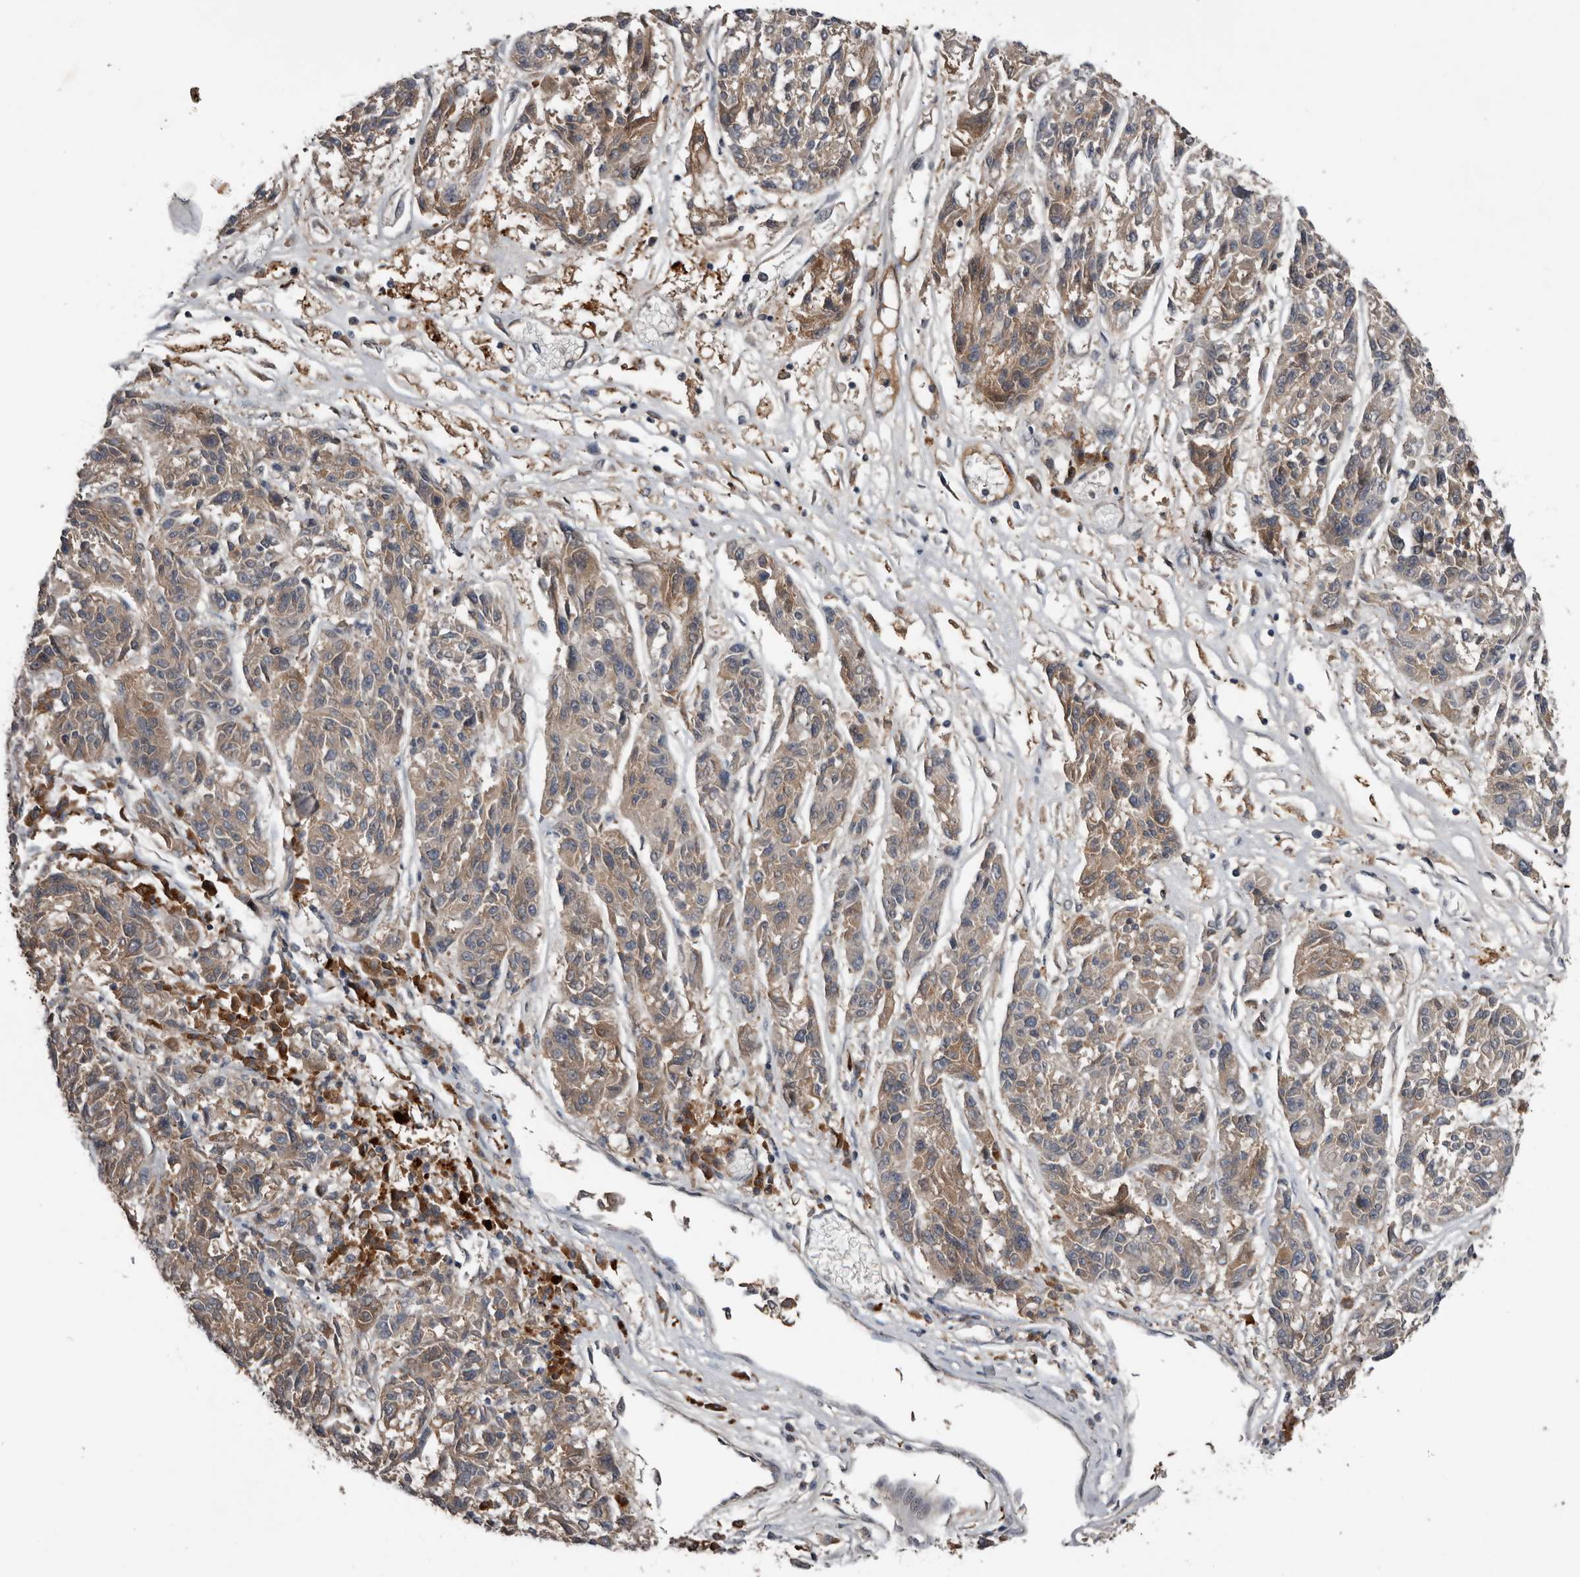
{"staining": {"intensity": "weak", "quantity": ">75%", "location": "cytoplasmic/membranous"}, "tissue": "melanoma", "cell_type": "Tumor cells", "image_type": "cancer", "snomed": [{"axis": "morphology", "description": "Malignant melanoma, NOS"}, {"axis": "topography", "description": "Skin"}], "caption": "Human malignant melanoma stained with a protein marker displays weak staining in tumor cells.", "gene": "NMUR1", "patient": {"sex": "male", "age": 53}}